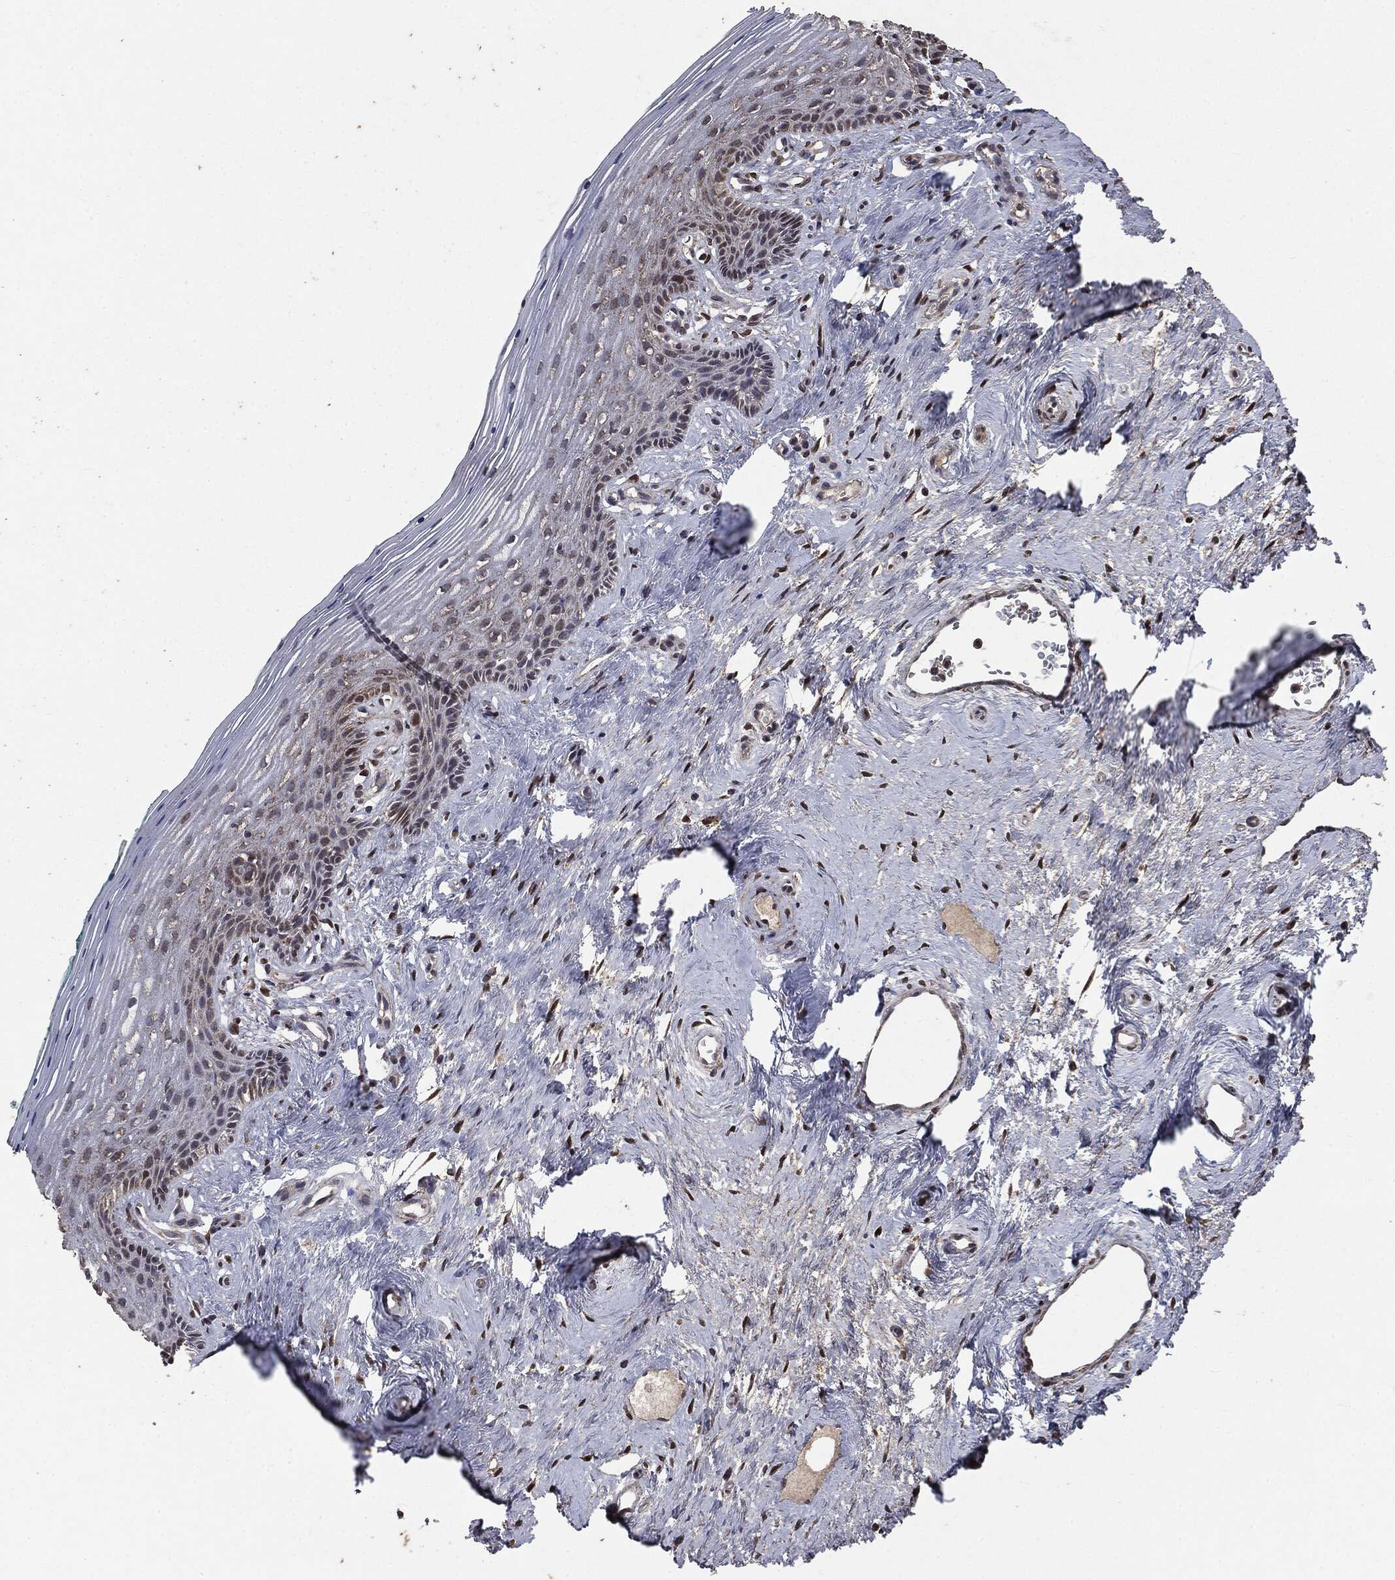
{"staining": {"intensity": "moderate", "quantity": "<25%", "location": "nuclear"}, "tissue": "vagina", "cell_type": "Squamous epithelial cells", "image_type": "normal", "snomed": [{"axis": "morphology", "description": "Normal tissue, NOS"}, {"axis": "topography", "description": "Vagina"}], "caption": "A photomicrograph showing moderate nuclear expression in about <25% of squamous epithelial cells in normal vagina, as visualized by brown immunohistochemical staining.", "gene": "PPP6R2", "patient": {"sex": "female", "age": 45}}